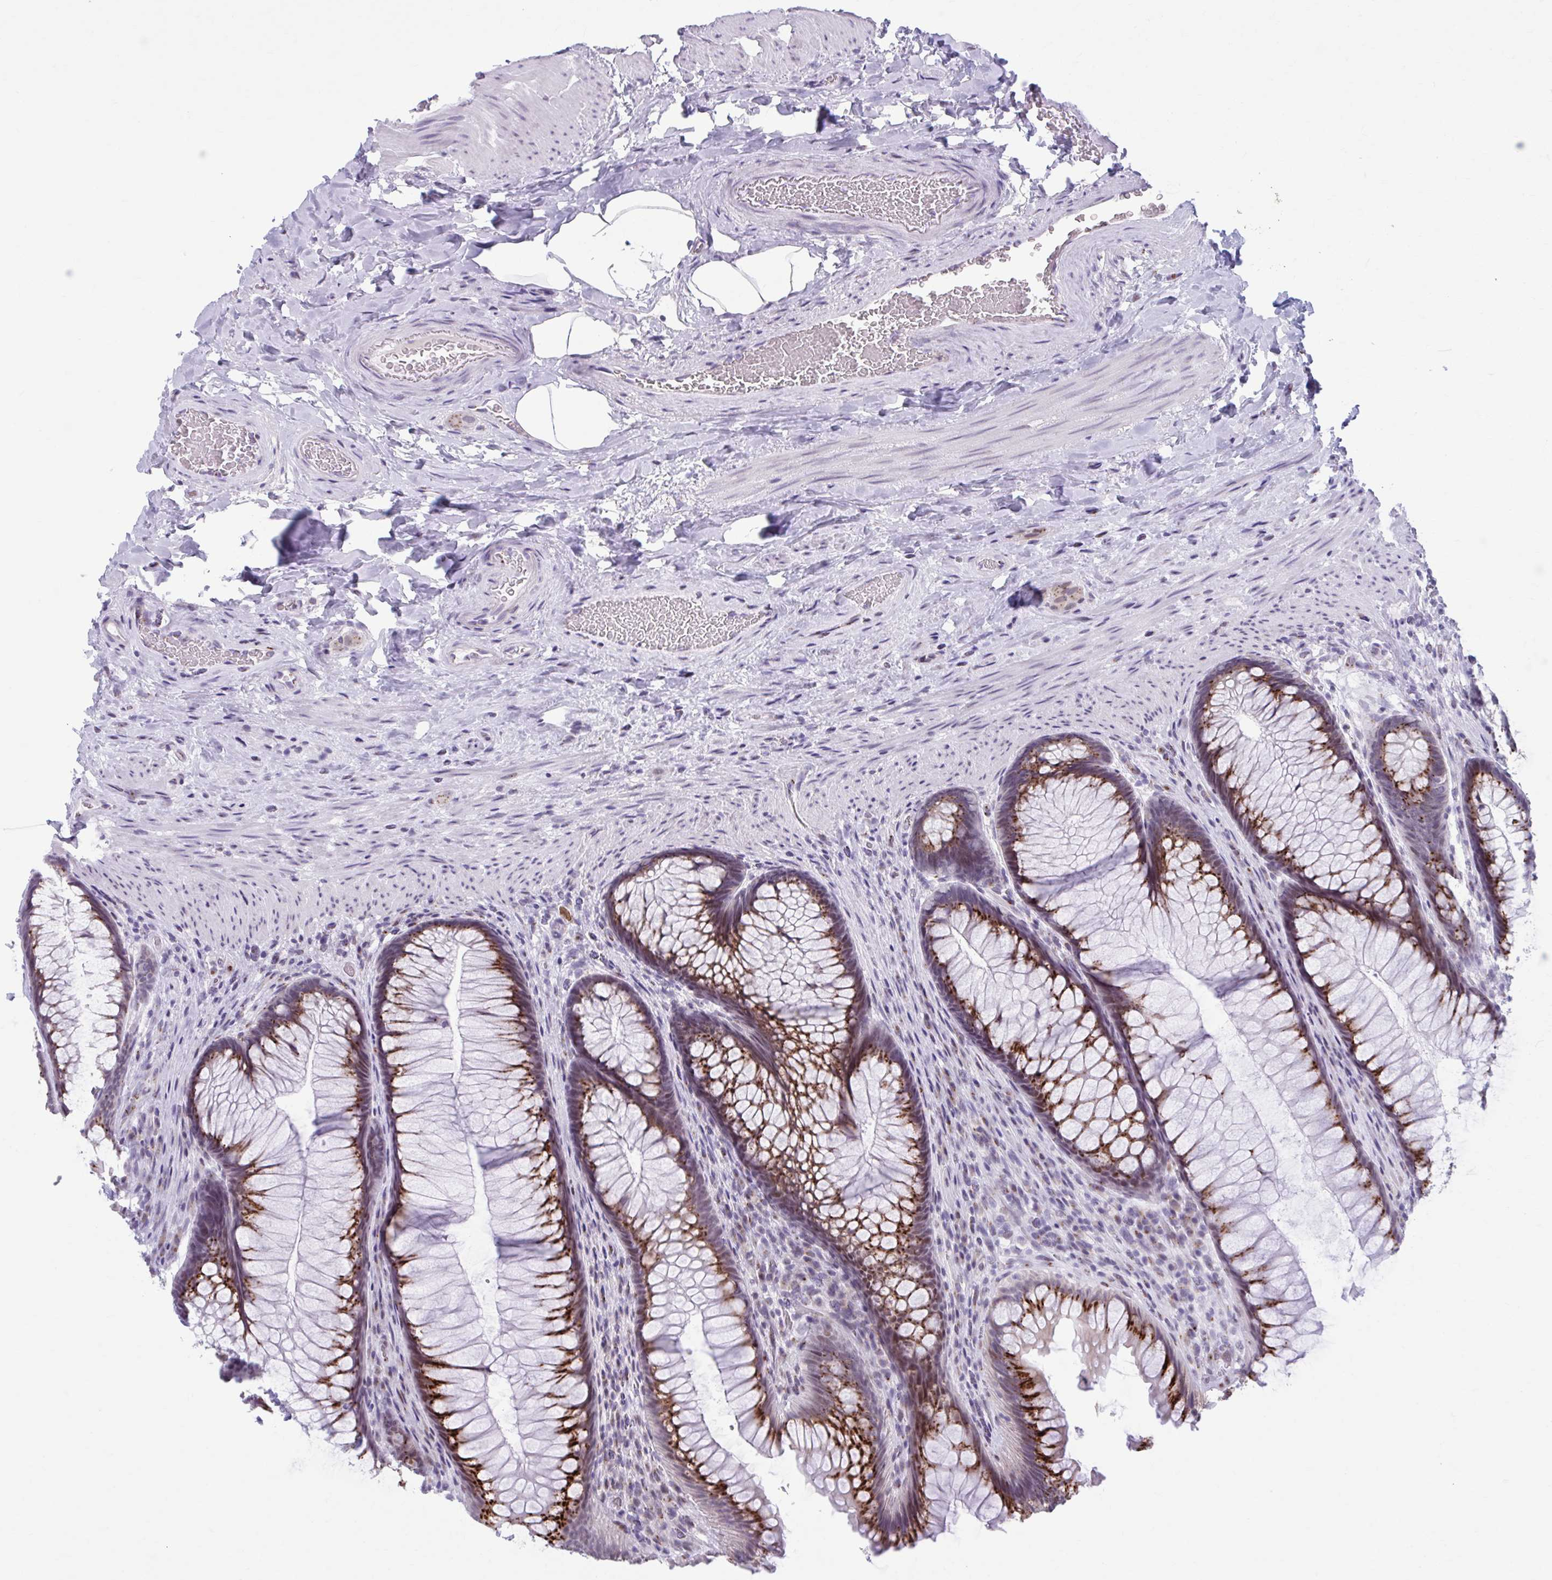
{"staining": {"intensity": "strong", "quantity": ">75%", "location": "cytoplasmic/membranous"}, "tissue": "rectum", "cell_type": "Glandular cells", "image_type": "normal", "snomed": [{"axis": "morphology", "description": "Normal tissue, NOS"}, {"axis": "topography", "description": "Rectum"}], "caption": "Protein staining by immunohistochemistry exhibits strong cytoplasmic/membranous expression in about >75% of glandular cells in unremarkable rectum.", "gene": "ZNF682", "patient": {"sex": "male", "age": 53}}